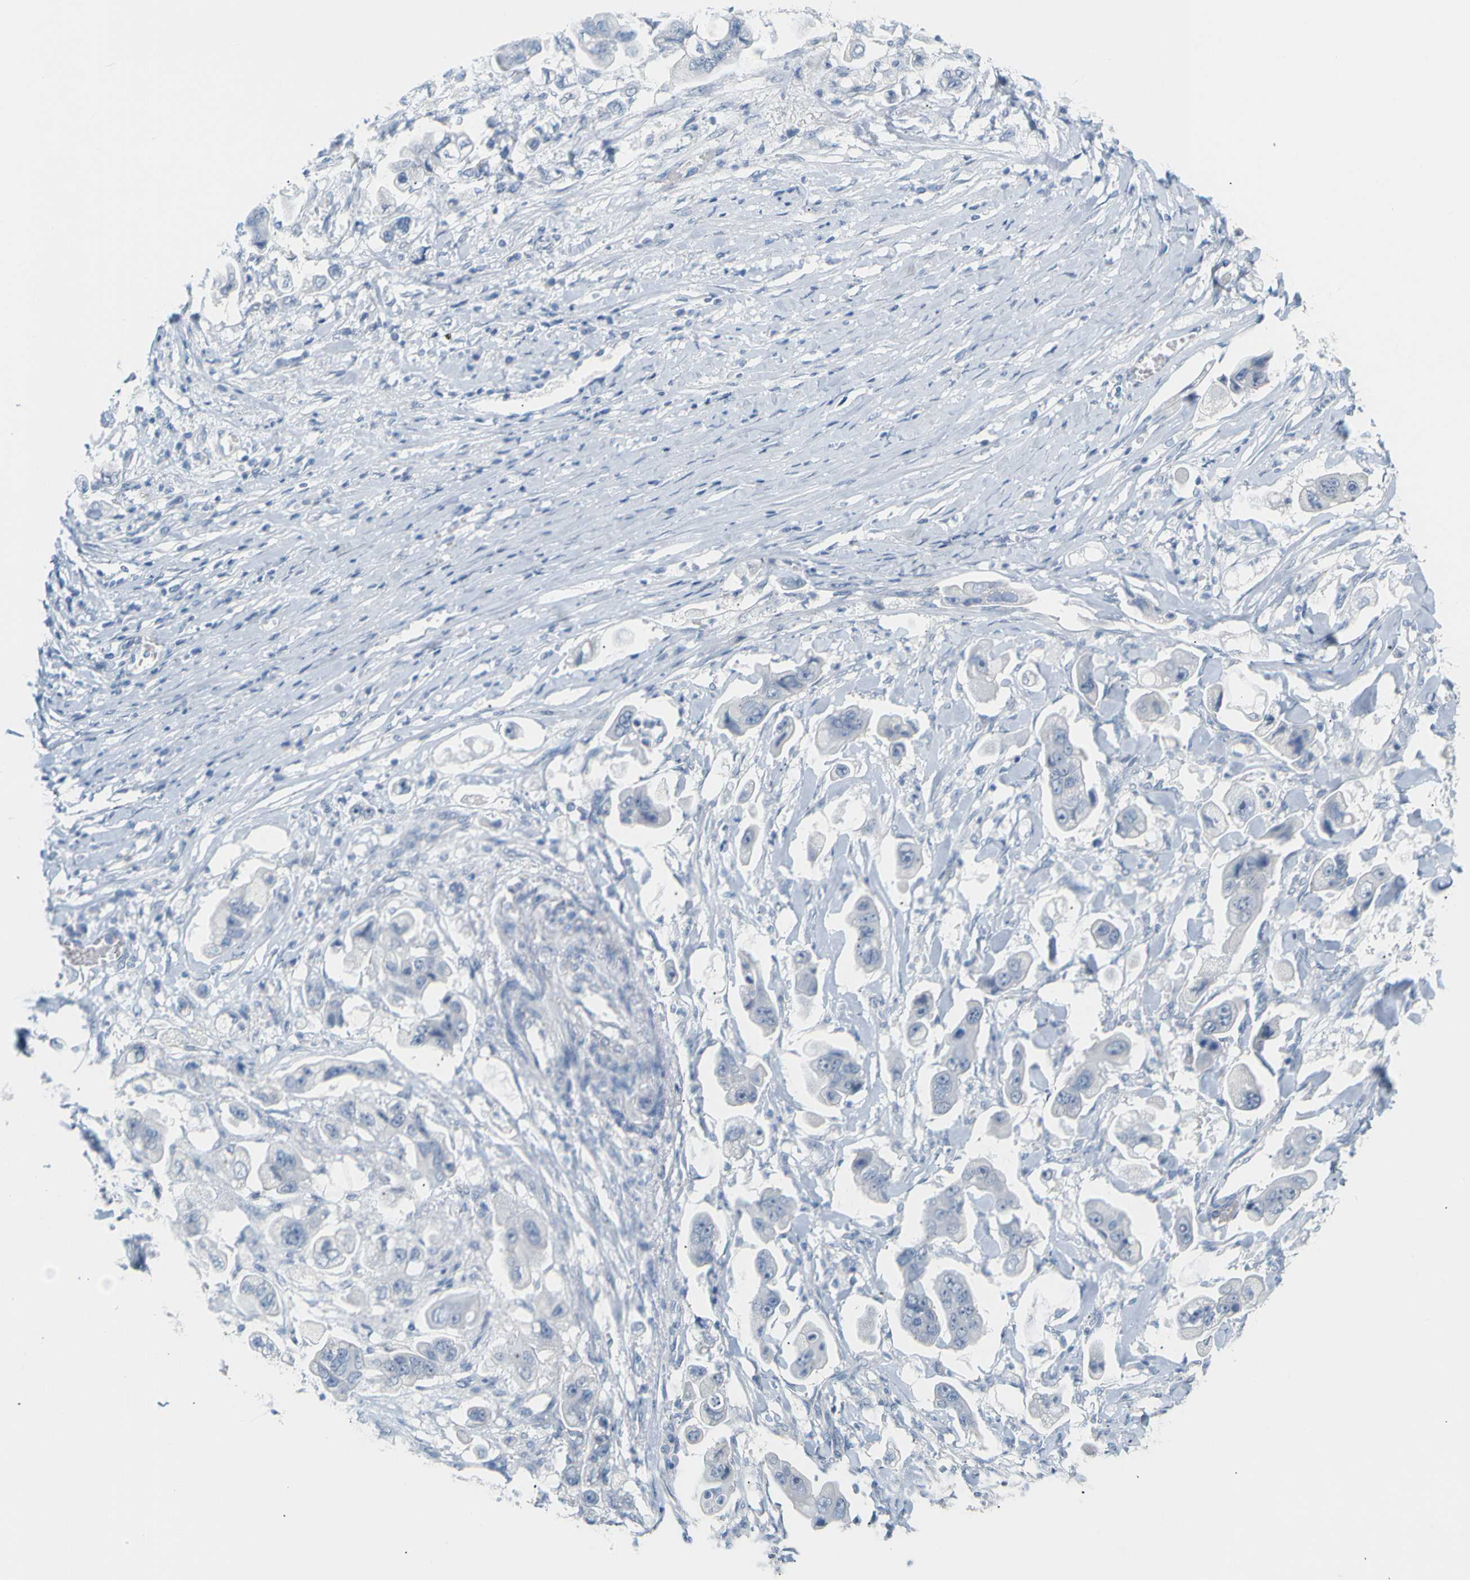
{"staining": {"intensity": "negative", "quantity": "none", "location": "none"}, "tissue": "stomach cancer", "cell_type": "Tumor cells", "image_type": "cancer", "snomed": [{"axis": "morphology", "description": "Adenocarcinoma, NOS"}, {"axis": "topography", "description": "Stomach"}], "caption": "This image is of stomach cancer (adenocarcinoma) stained with immunohistochemistry to label a protein in brown with the nuclei are counter-stained blue. There is no staining in tumor cells. (Immunohistochemistry, brightfield microscopy, high magnification).", "gene": "OPN1SW", "patient": {"sex": "male", "age": 62}}